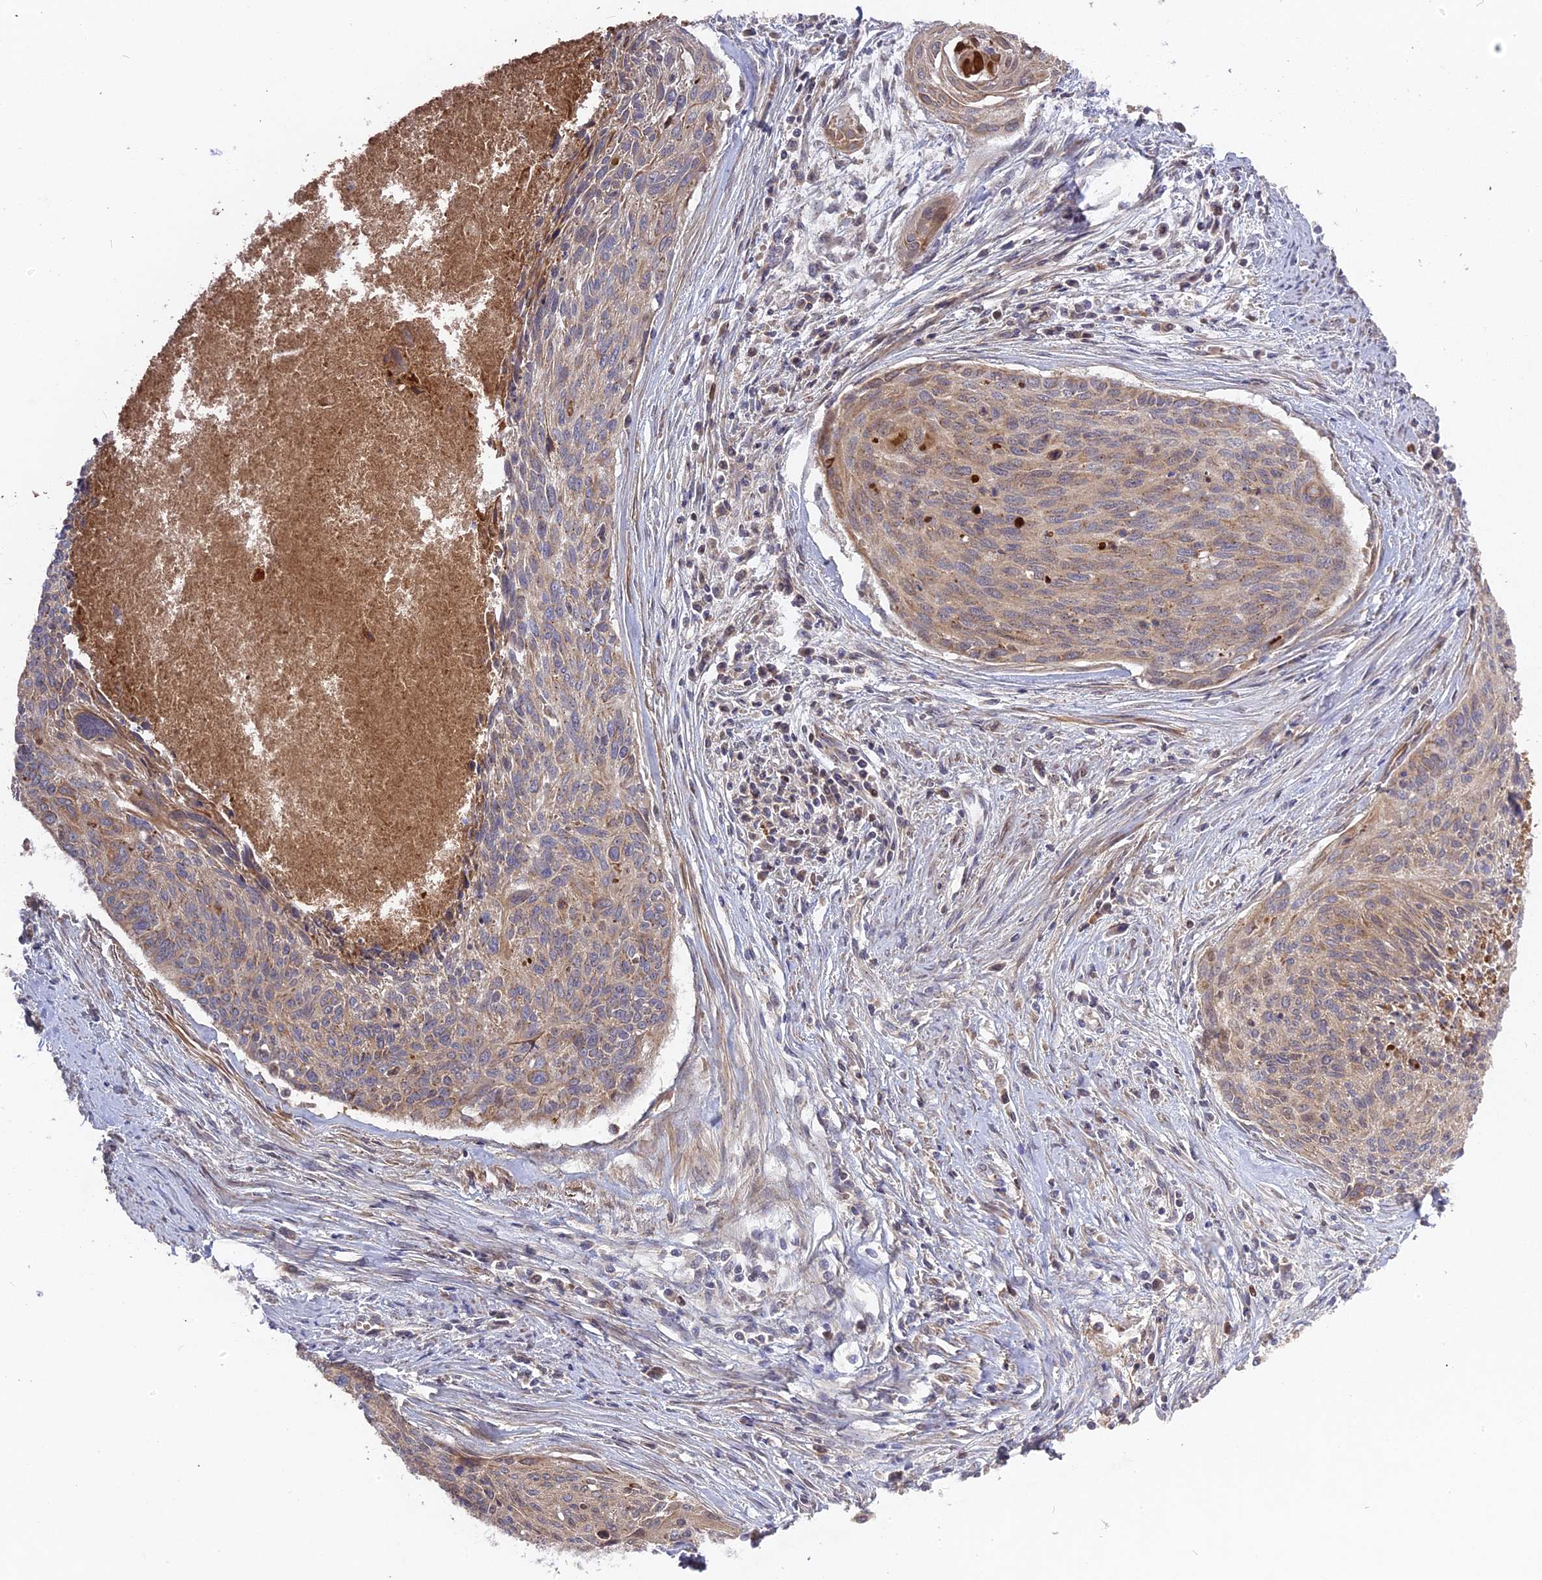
{"staining": {"intensity": "weak", "quantity": ">75%", "location": "cytoplasmic/membranous"}, "tissue": "cervical cancer", "cell_type": "Tumor cells", "image_type": "cancer", "snomed": [{"axis": "morphology", "description": "Squamous cell carcinoma, NOS"}, {"axis": "topography", "description": "Cervix"}], "caption": "Brown immunohistochemical staining in cervical cancer (squamous cell carcinoma) shows weak cytoplasmic/membranous expression in about >75% of tumor cells. The staining is performed using DAB brown chromogen to label protein expression. The nuclei are counter-stained blue using hematoxylin.", "gene": "RPIA", "patient": {"sex": "female", "age": 55}}